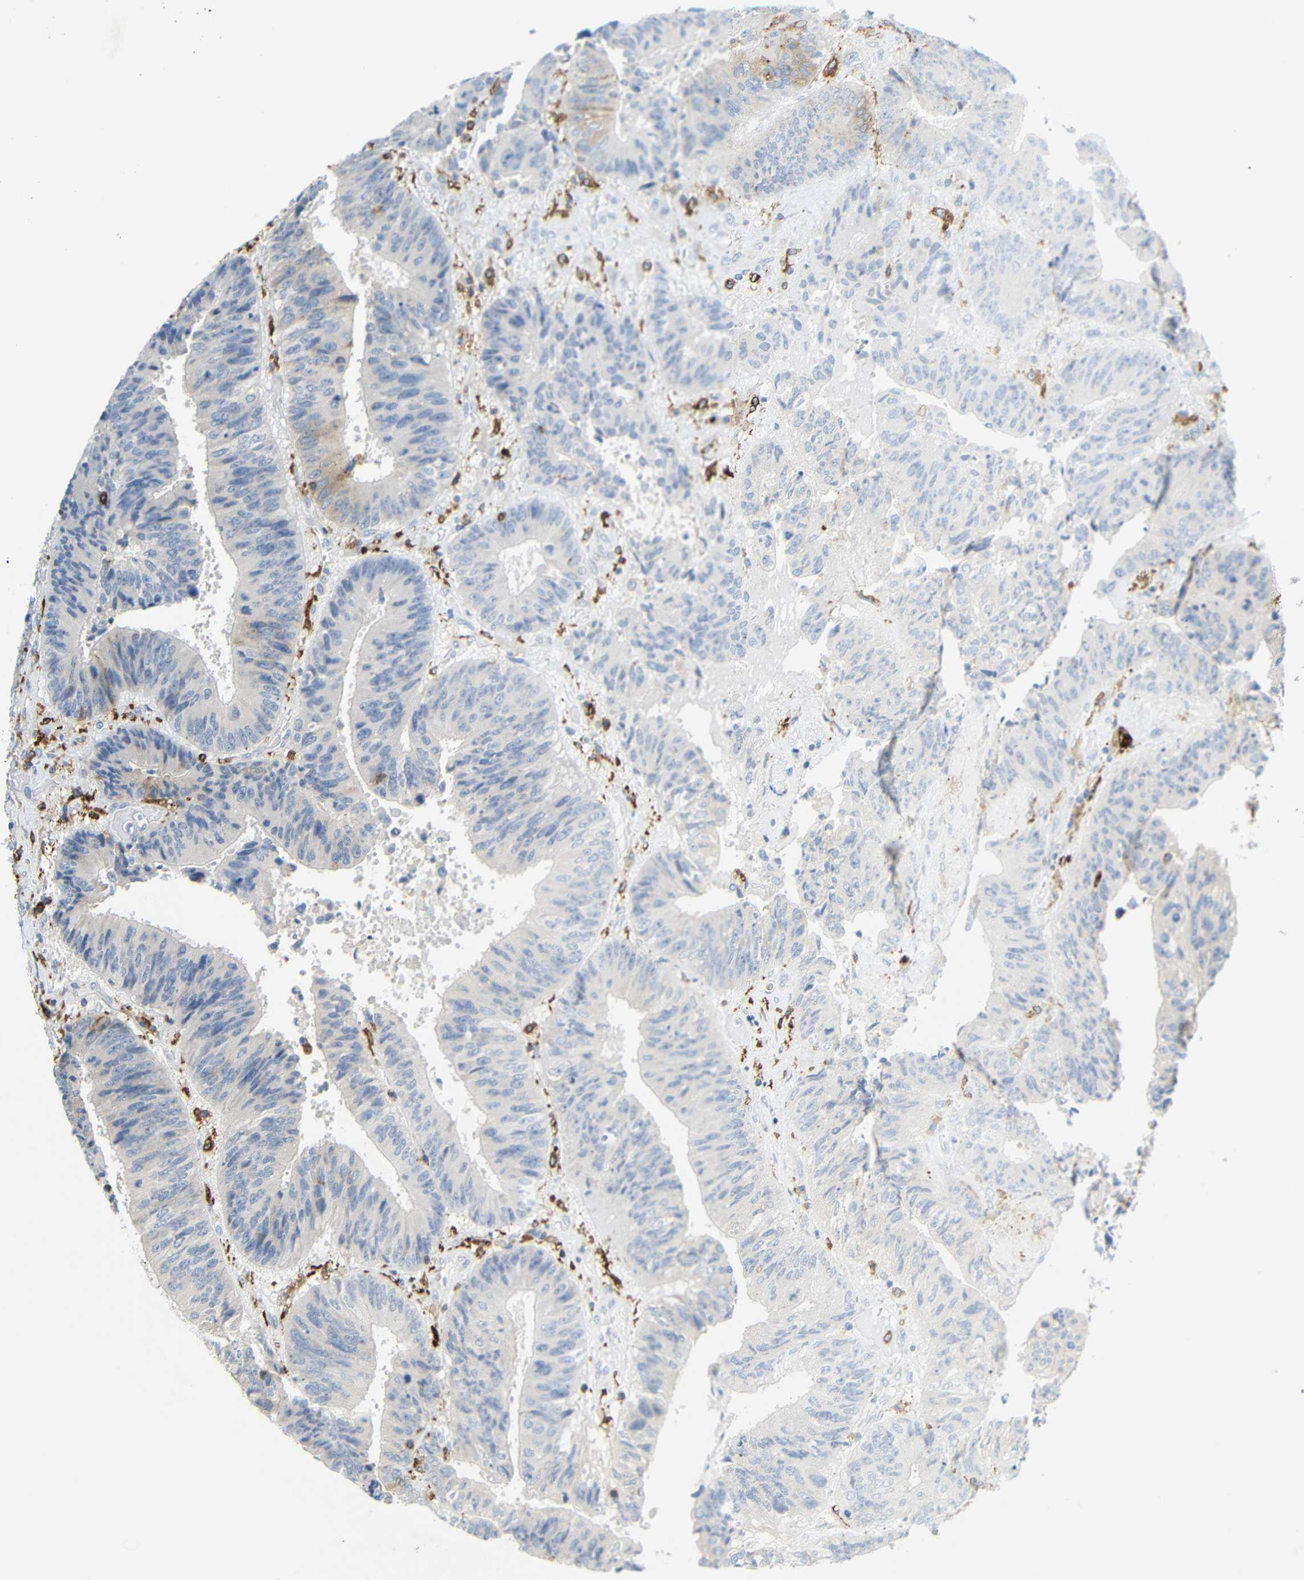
{"staining": {"intensity": "weak", "quantity": "<25%", "location": "cytoplasmic/membranous"}, "tissue": "colorectal cancer", "cell_type": "Tumor cells", "image_type": "cancer", "snomed": [{"axis": "morphology", "description": "Adenocarcinoma, NOS"}, {"axis": "topography", "description": "Rectum"}], "caption": "An image of human colorectal cancer (adenocarcinoma) is negative for staining in tumor cells.", "gene": "HLA-DQB1", "patient": {"sex": "male", "age": 72}}